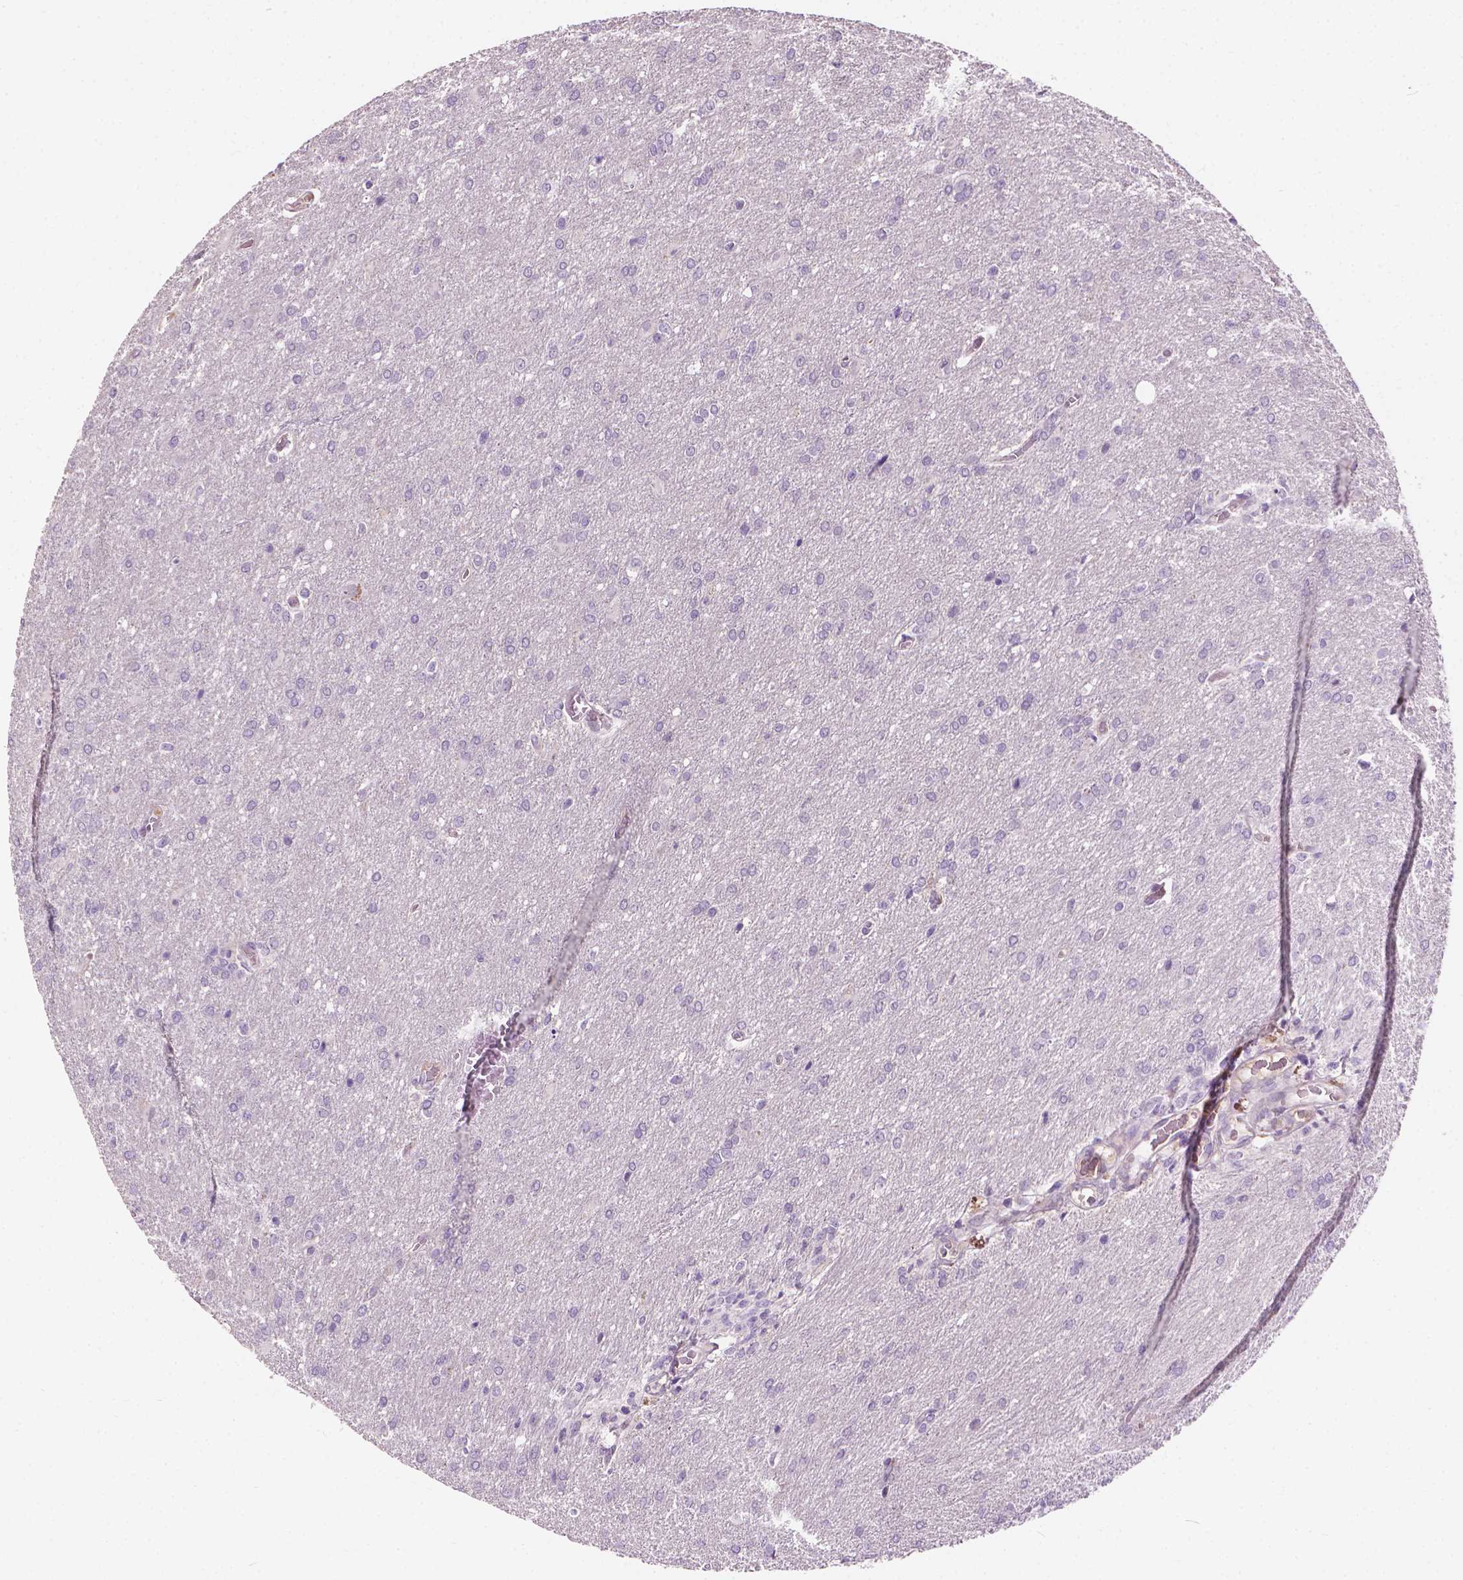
{"staining": {"intensity": "negative", "quantity": "none", "location": "none"}, "tissue": "glioma", "cell_type": "Tumor cells", "image_type": "cancer", "snomed": [{"axis": "morphology", "description": "Glioma, malignant, High grade"}, {"axis": "topography", "description": "Brain"}], "caption": "This image is of glioma stained with IHC to label a protein in brown with the nuclei are counter-stained blue. There is no positivity in tumor cells.", "gene": "SAXO2", "patient": {"sex": "male", "age": 68}}